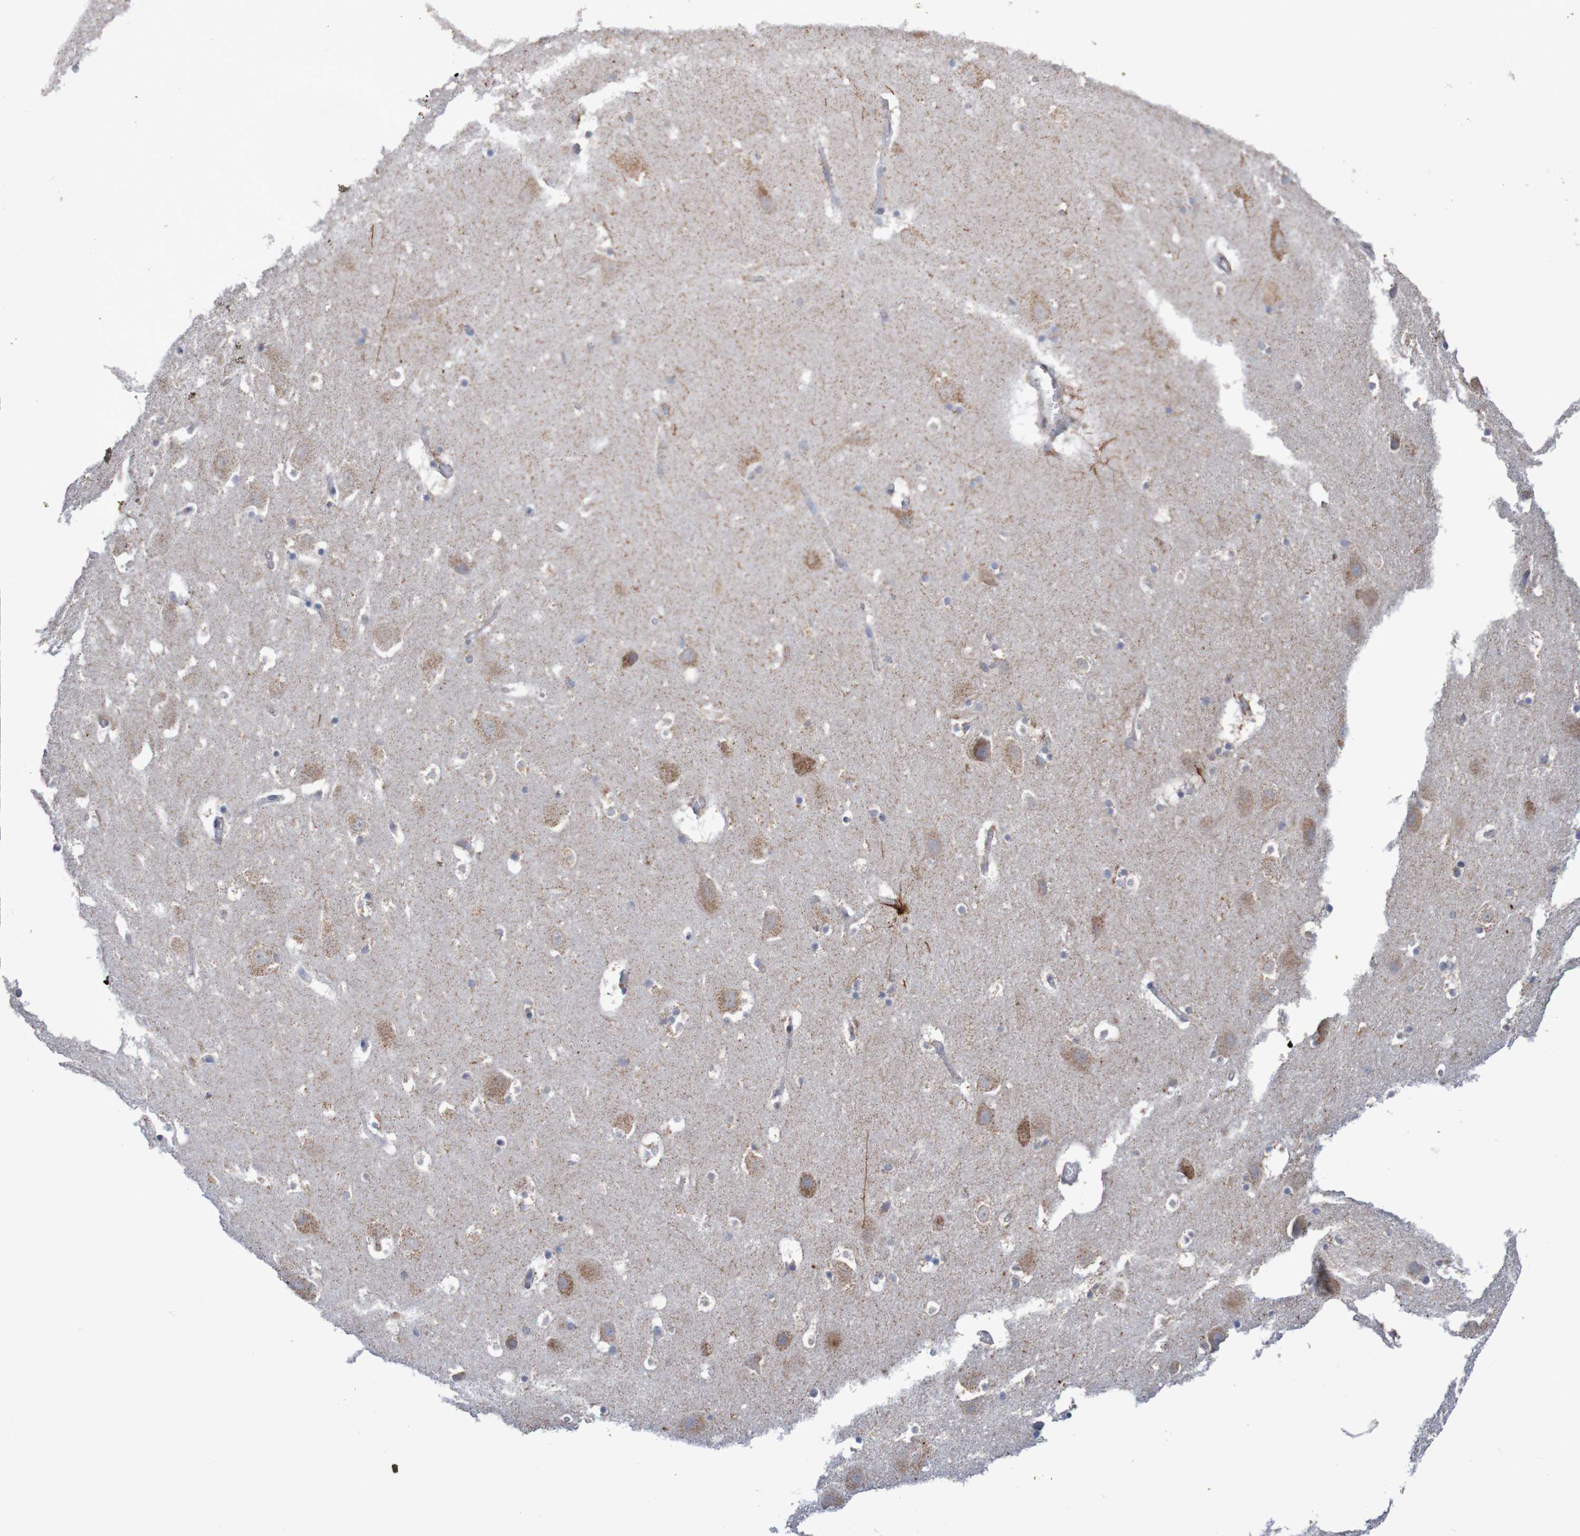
{"staining": {"intensity": "strong", "quantity": "<25%", "location": "cytoplasmic/membranous"}, "tissue": "hippocampus", "cell_type": "Glial cells", "image_type": "normal", "snomed": [{"axis": "morphology", "description": "Normal tissue, NOS"}, {"axis": "topography", "description": "Hippocampus"}], "caption": "Protein analysis of benign hippocampus displays strong cytoplasmic/membranous expression in approximately <25% of glial cells. Nuclei are stained in blue.", "gene": "DVL1", "patient": {"sex": "male", "age": 45}}